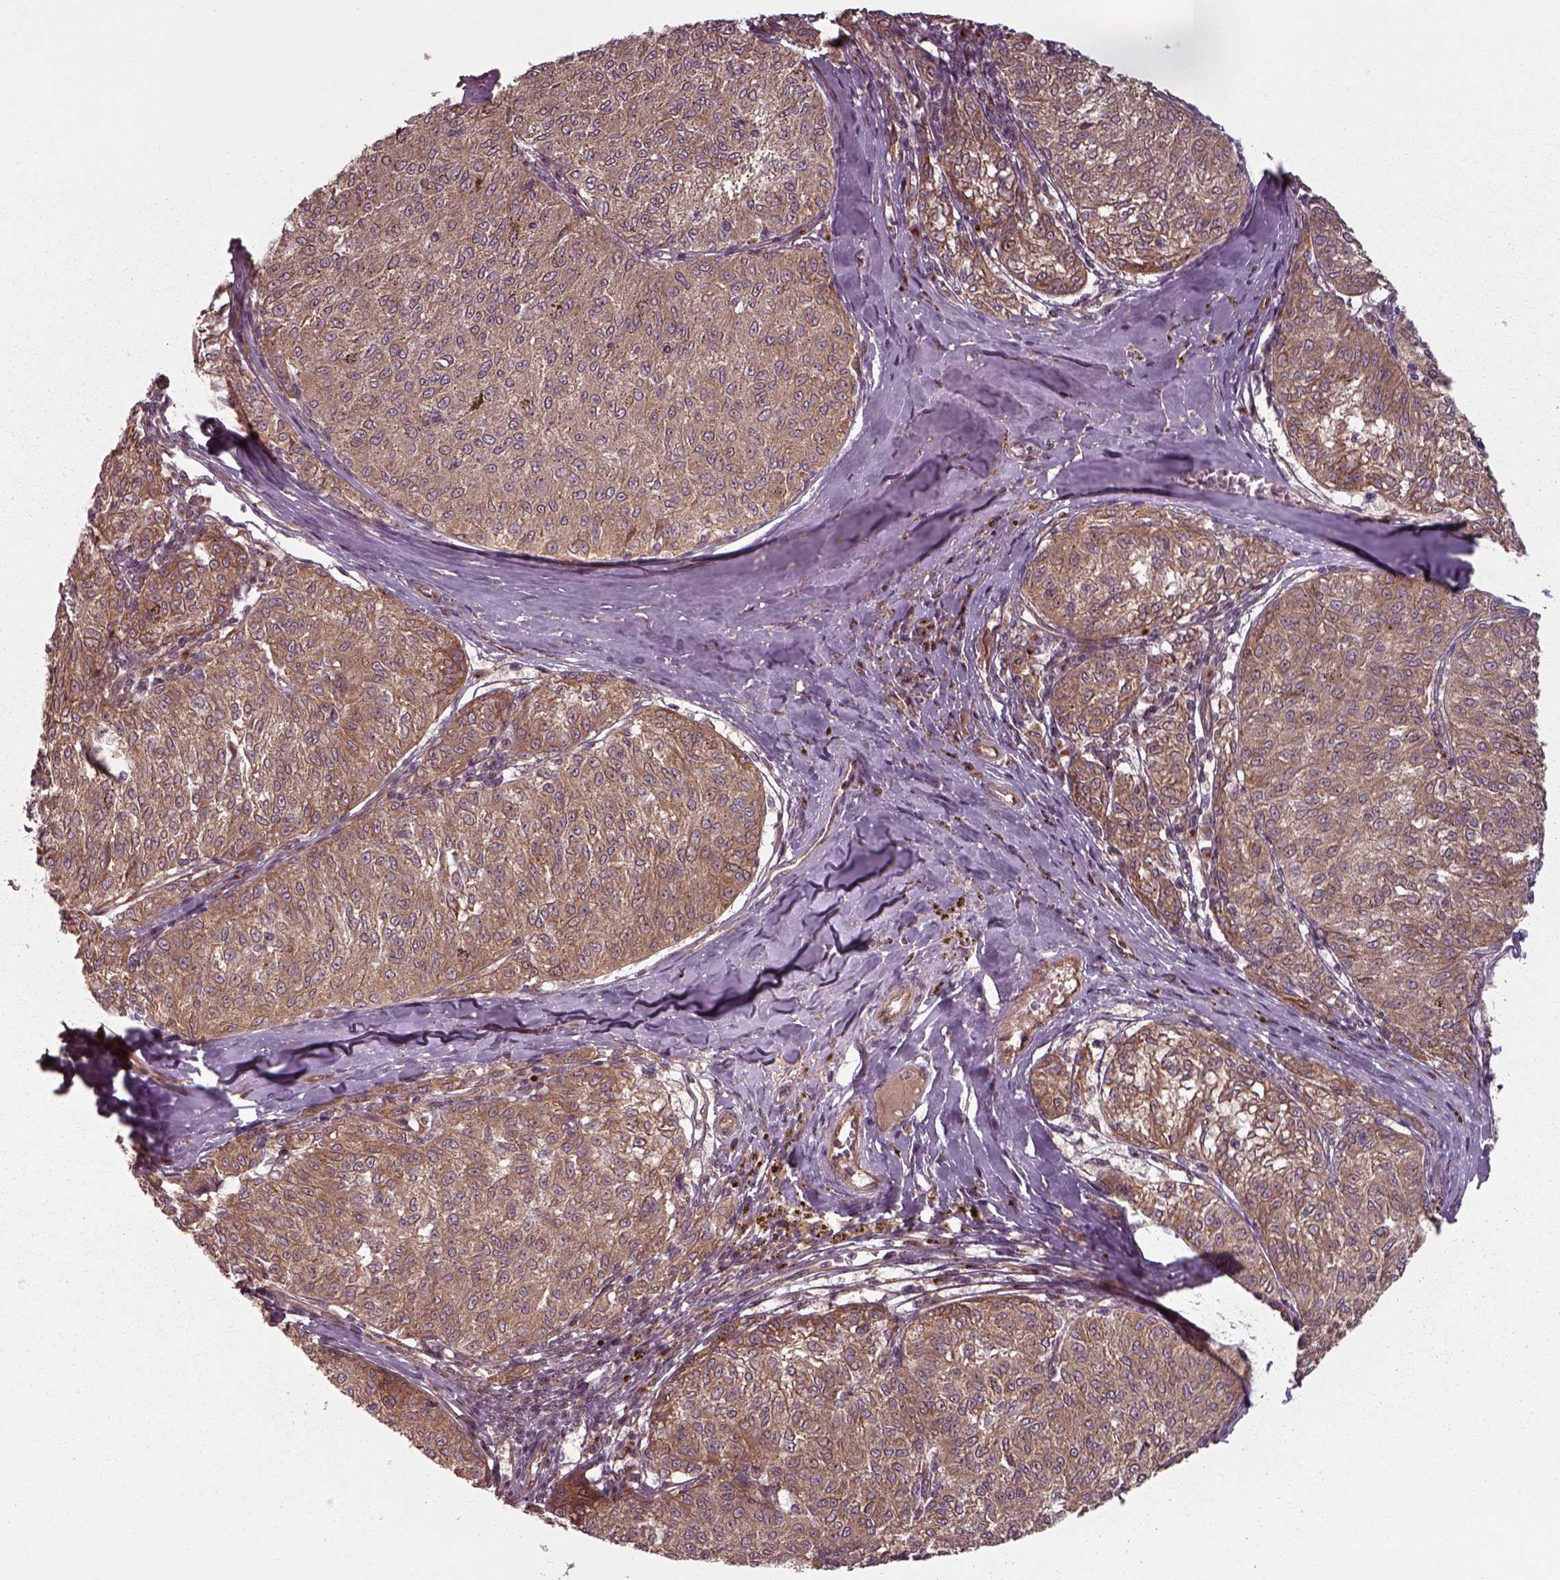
{"staining": {"intensity": "moderate", "quantity": ">75%", "location": "cytoplasmic/membranous"}, "tissue": "melanoma", "cell_type": "Tumor cells", "image_type": "cancer", "snomed": [{"axis": "morphology", "description": "Malignant melanoma, NOS"}, {"axis": "topography", "description": "Skin"}], "caption": "Malignant melanoma tissue displays moderate cytoplasmic/membranous staining in about >75% of tumor cells, visualized by immunohistochemistry.", "gene": "CHMP3", "patient": {"sex": "female", "age": 72}}